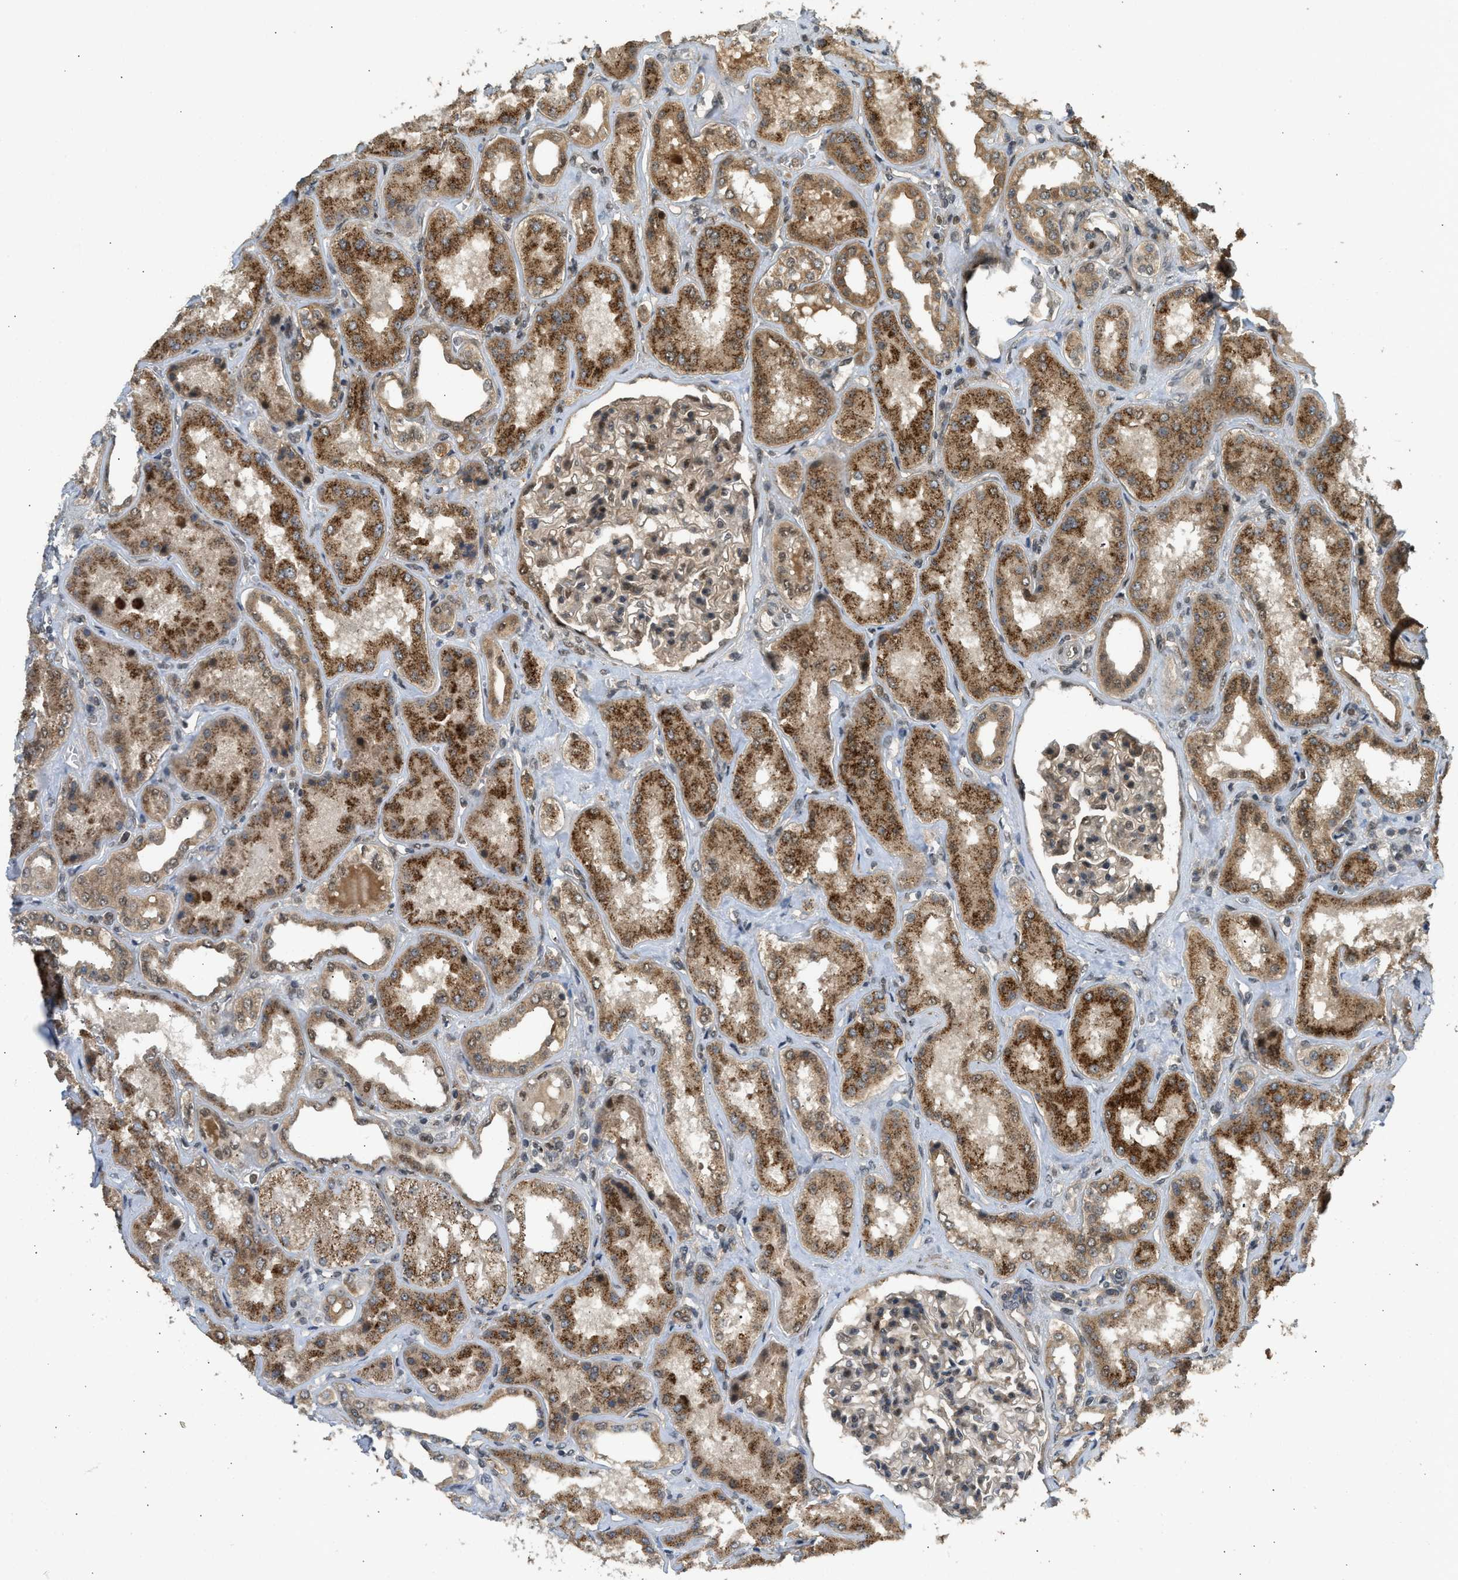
{"staining": {"intensity": "moderate", "quantity": "25%-75%", "location": "cytoplasmic/membranous,nuclear"}, "tissue": "kidney", "cell_type": "Cells in glomeruli", "image_type": "normal", "snomed": [{"axis": "morphology", "description": "Normal tissue, NOS"}, {"axis": "topography", "description": "Kidney"}], "caption": "Protein expression analysis of normal kidney shows moderate cytoplasmic/membranous,nuclear staining in approximately 25%-75% of cells in glomeruli. (Brightfield microscopy of DAB IHC at high magnification).", "gene": "GET1", "patient": {"sex": "female", "age": 56}}